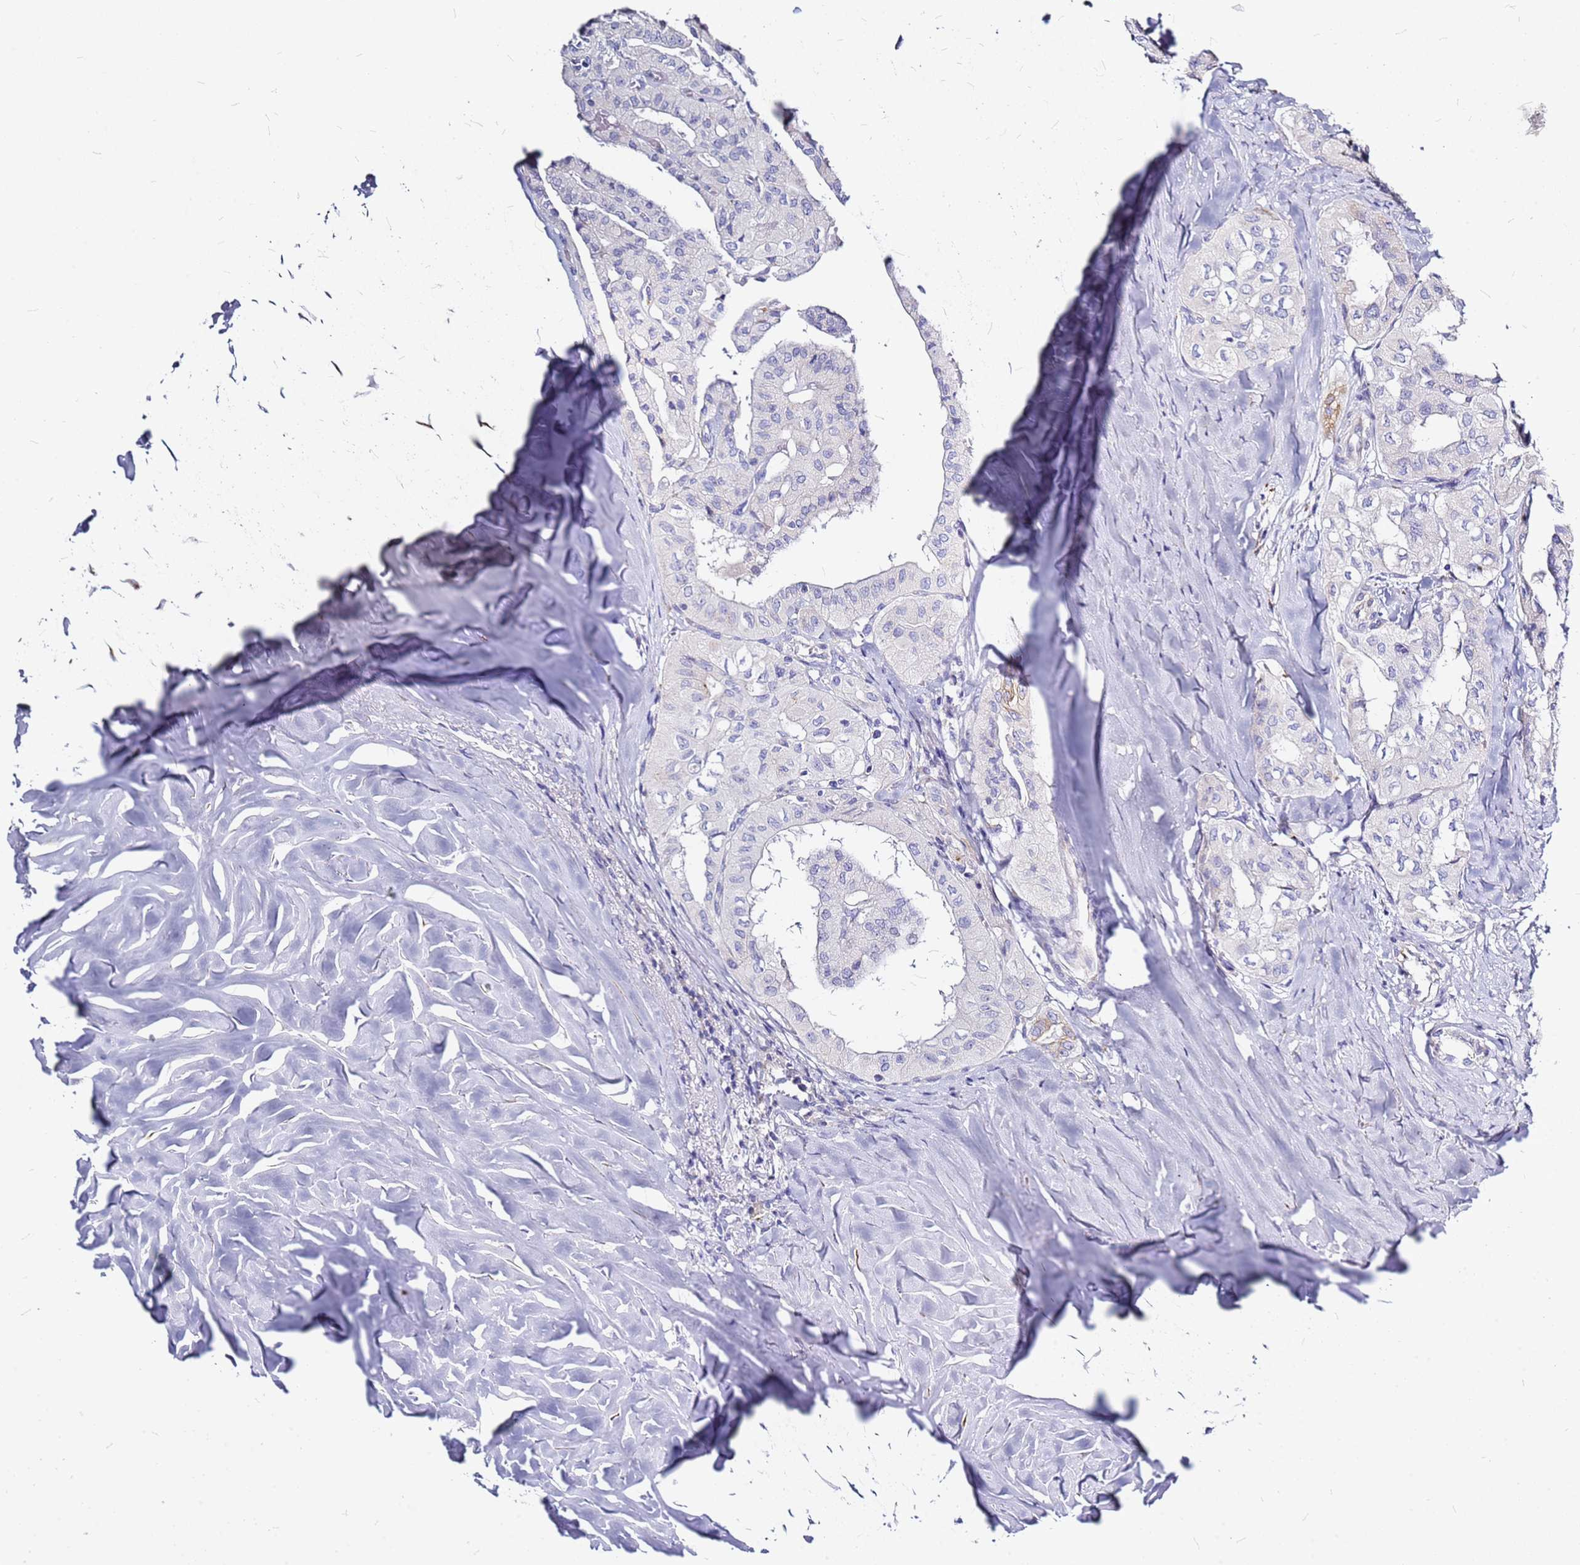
{"staining": {"intensity": "weak", "quantity": "<25%", "location": "cytoplasmic/membranous"}, "tissue": "thyroid cancer", "cell_type": "Tumor cells", "image_type": "cancer", "snomed": [{"axis": "morphology", "description": "Papillary adenocarcinoma, NOS"}, {"axis": "topography", "description": "Thyroid gland"}], "caption": "Immunohistochemistry (IHC) histopathology image of human thyroid papillary adenocarcinoma stained for a protein (brown), which reveals no expression in tumor cells.", "gene": "CASD1", "patient": {"sex": "female", "age": 59}}